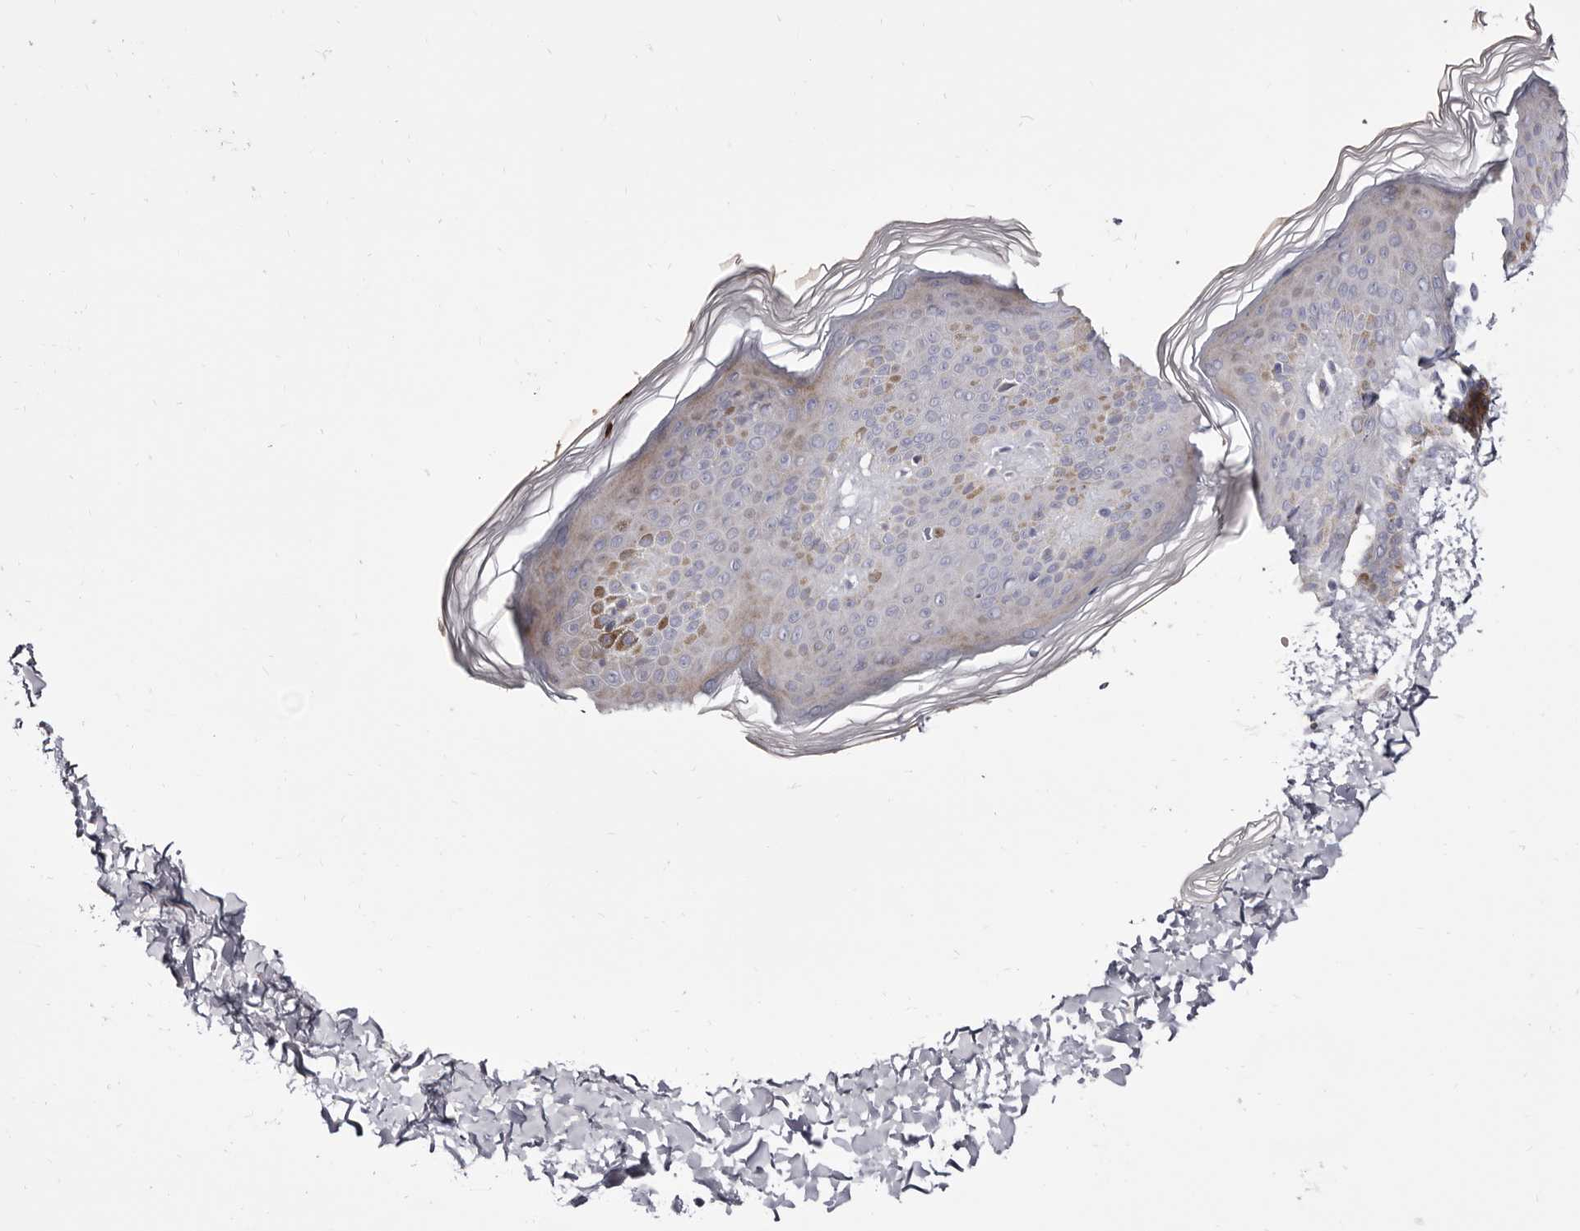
{"staining": {"intensity": "negative", "quantity": "none", "location": "none"}, "tissue": "skin", "cell_type": "Fibroblasts", "image_type": "normal", "snomed": [{"axis": "morphology", "description": "Normal tissue, NOS"}, {"axis": "morphology", "description": "Neoplasm, benign, NOS"}, {"axis": "topography", "description": "Skin"}, {"axis": "topography", "description": "Soft tissue"}], "caption": "A photomicrograph of skin stained for a protein displays no brown staining in fibroblasts.", "gene": "AIDA", "patient": {"sex": "male", "age": 26}}